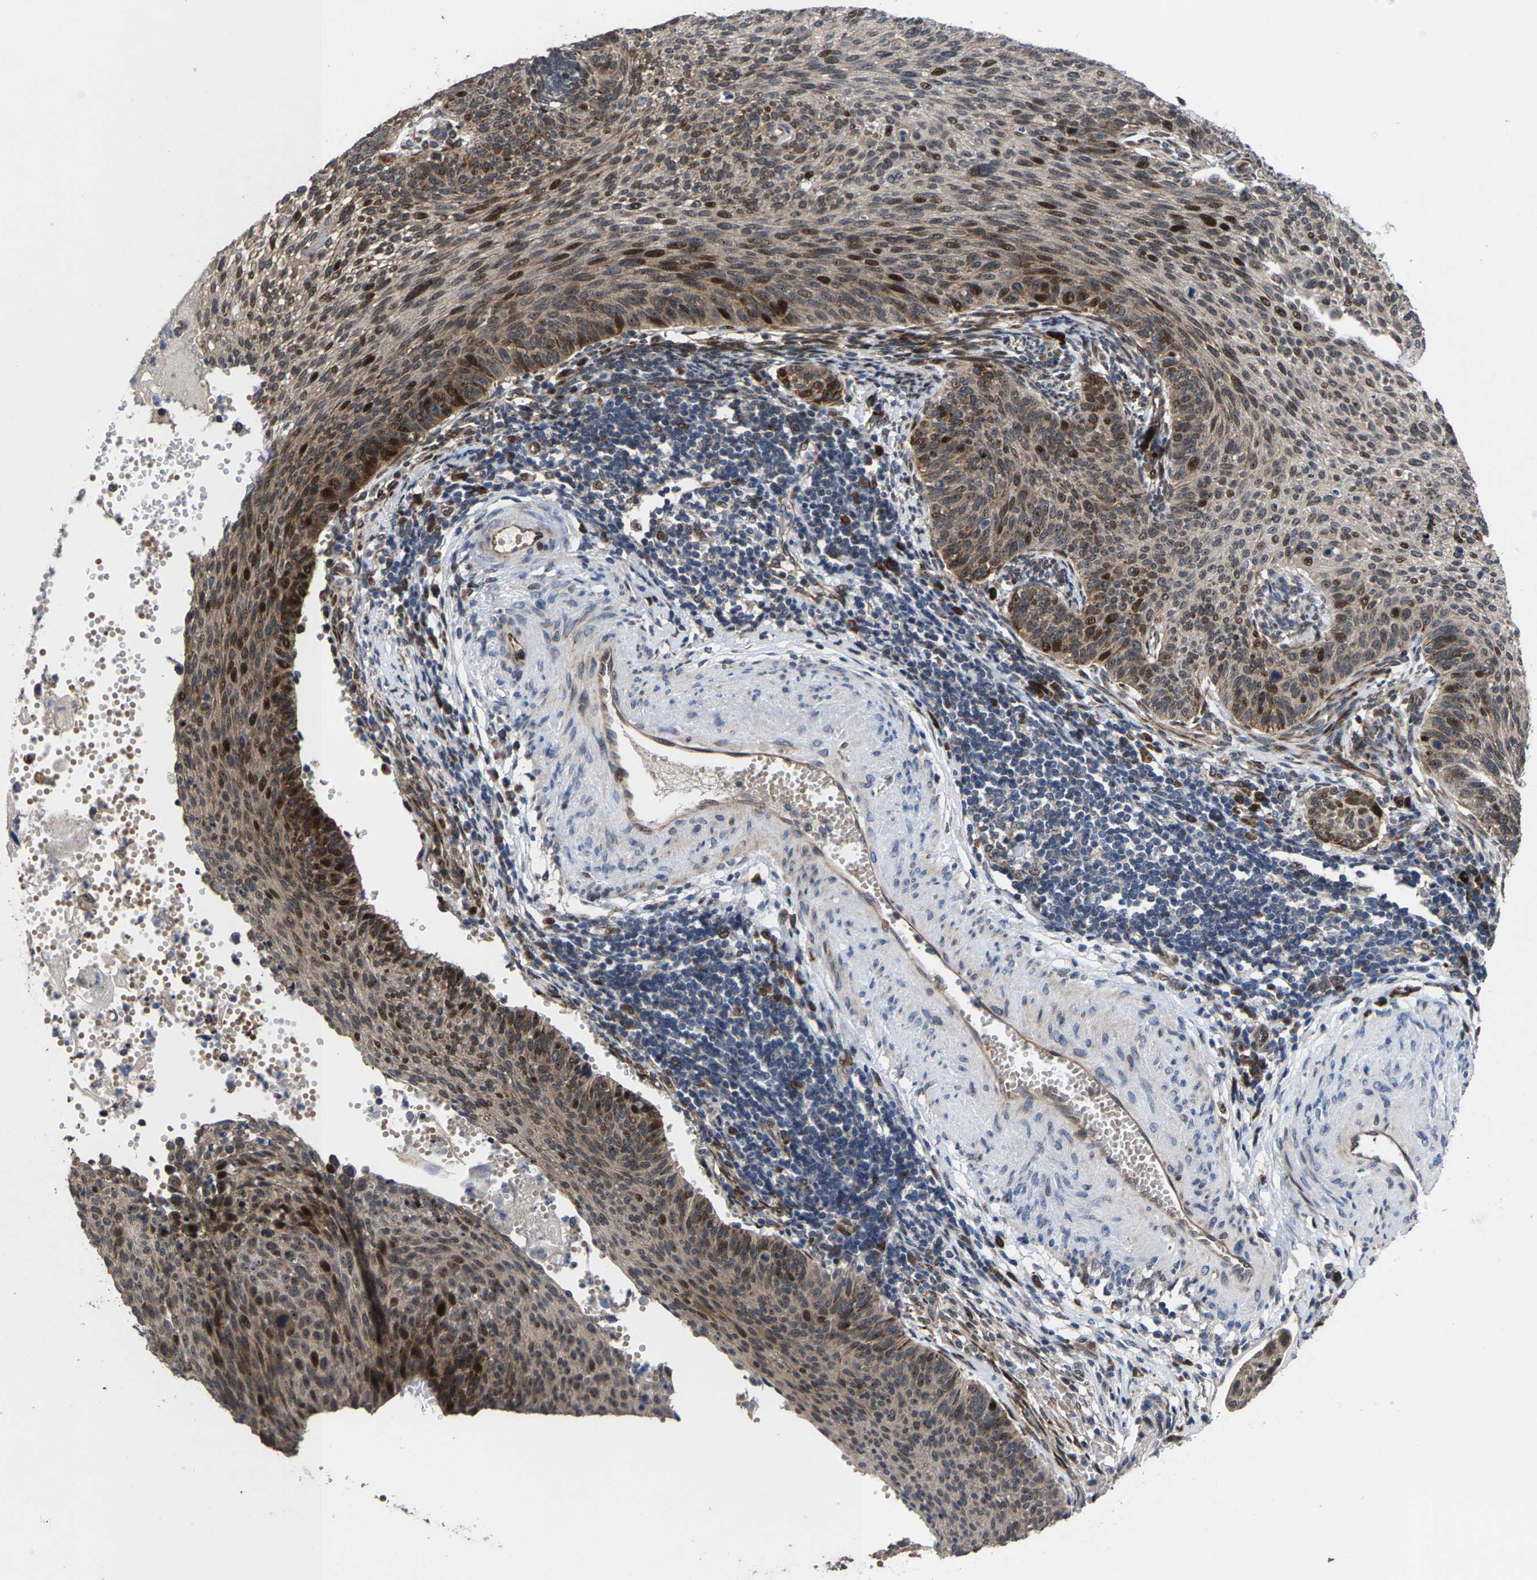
{"staining": {"intensity": "strong", "quantity": "25%-75%", "location": "cytoplasmic/membranous,nuclear"}, "tissue": "cervical cancer", "cell_type": "Tumor cells", "image_type": "cancer", "snomed": [{"axis": "morphology", "description": "Squamous cell carcinoma, NOS"}, {"axis": "topography", "description": "Cervix"}], "caption": "Immunohistochemical staining of cervical cancer (squamous cell carcinoma) displays strong cytoplasmic/membranous and nuclear protein expression in approximately 25%-75% of tumor cells. Nuclei are stained in blue.", "gene": "HAUS6", "patient": {"sex": "female", "age": 70}}